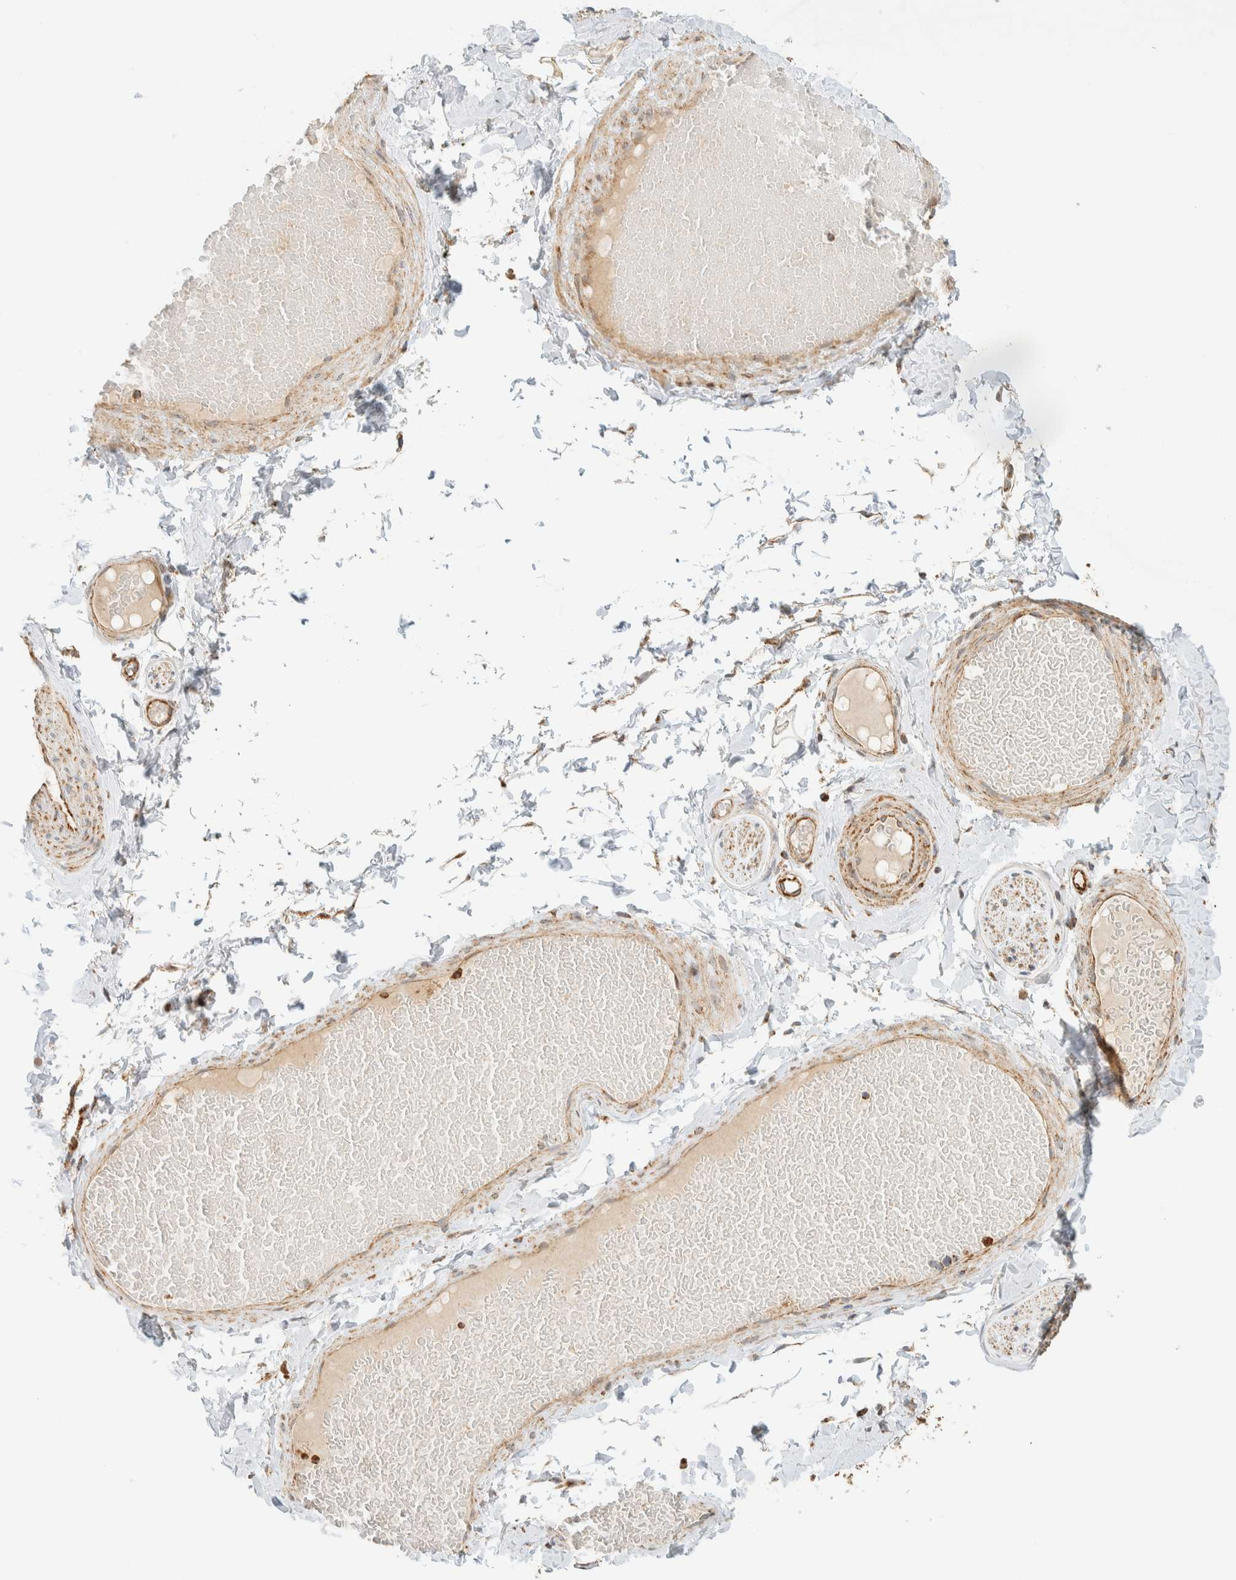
{"staining": {"intensity": "weak", "quantity": ">75%", "location": "cytoplasmic/membranous"}, "tissue": "adipose tissue", "cell_type": "Adipocytes", "image_type": "normal", "snomed": [{"axis": "morphology", "description": "Normal tissue, NOS"}, {"axis": "topography", "description": "Adipose tissue"}, {"axis": "topography", "description": "Vascular tissue"}, {"axis": "topography", "description": "Peripheral nerve tissue"}], "caption": "A brown stain highlights weak cytoplasmic/membranous staining of a protein in adipocytes of normal adipose tissue. The protein is shown in brown color, while the nuclei are stained blue.", "gene": "KIFAP3", "patient": {"sex": "male", "age": 25}}